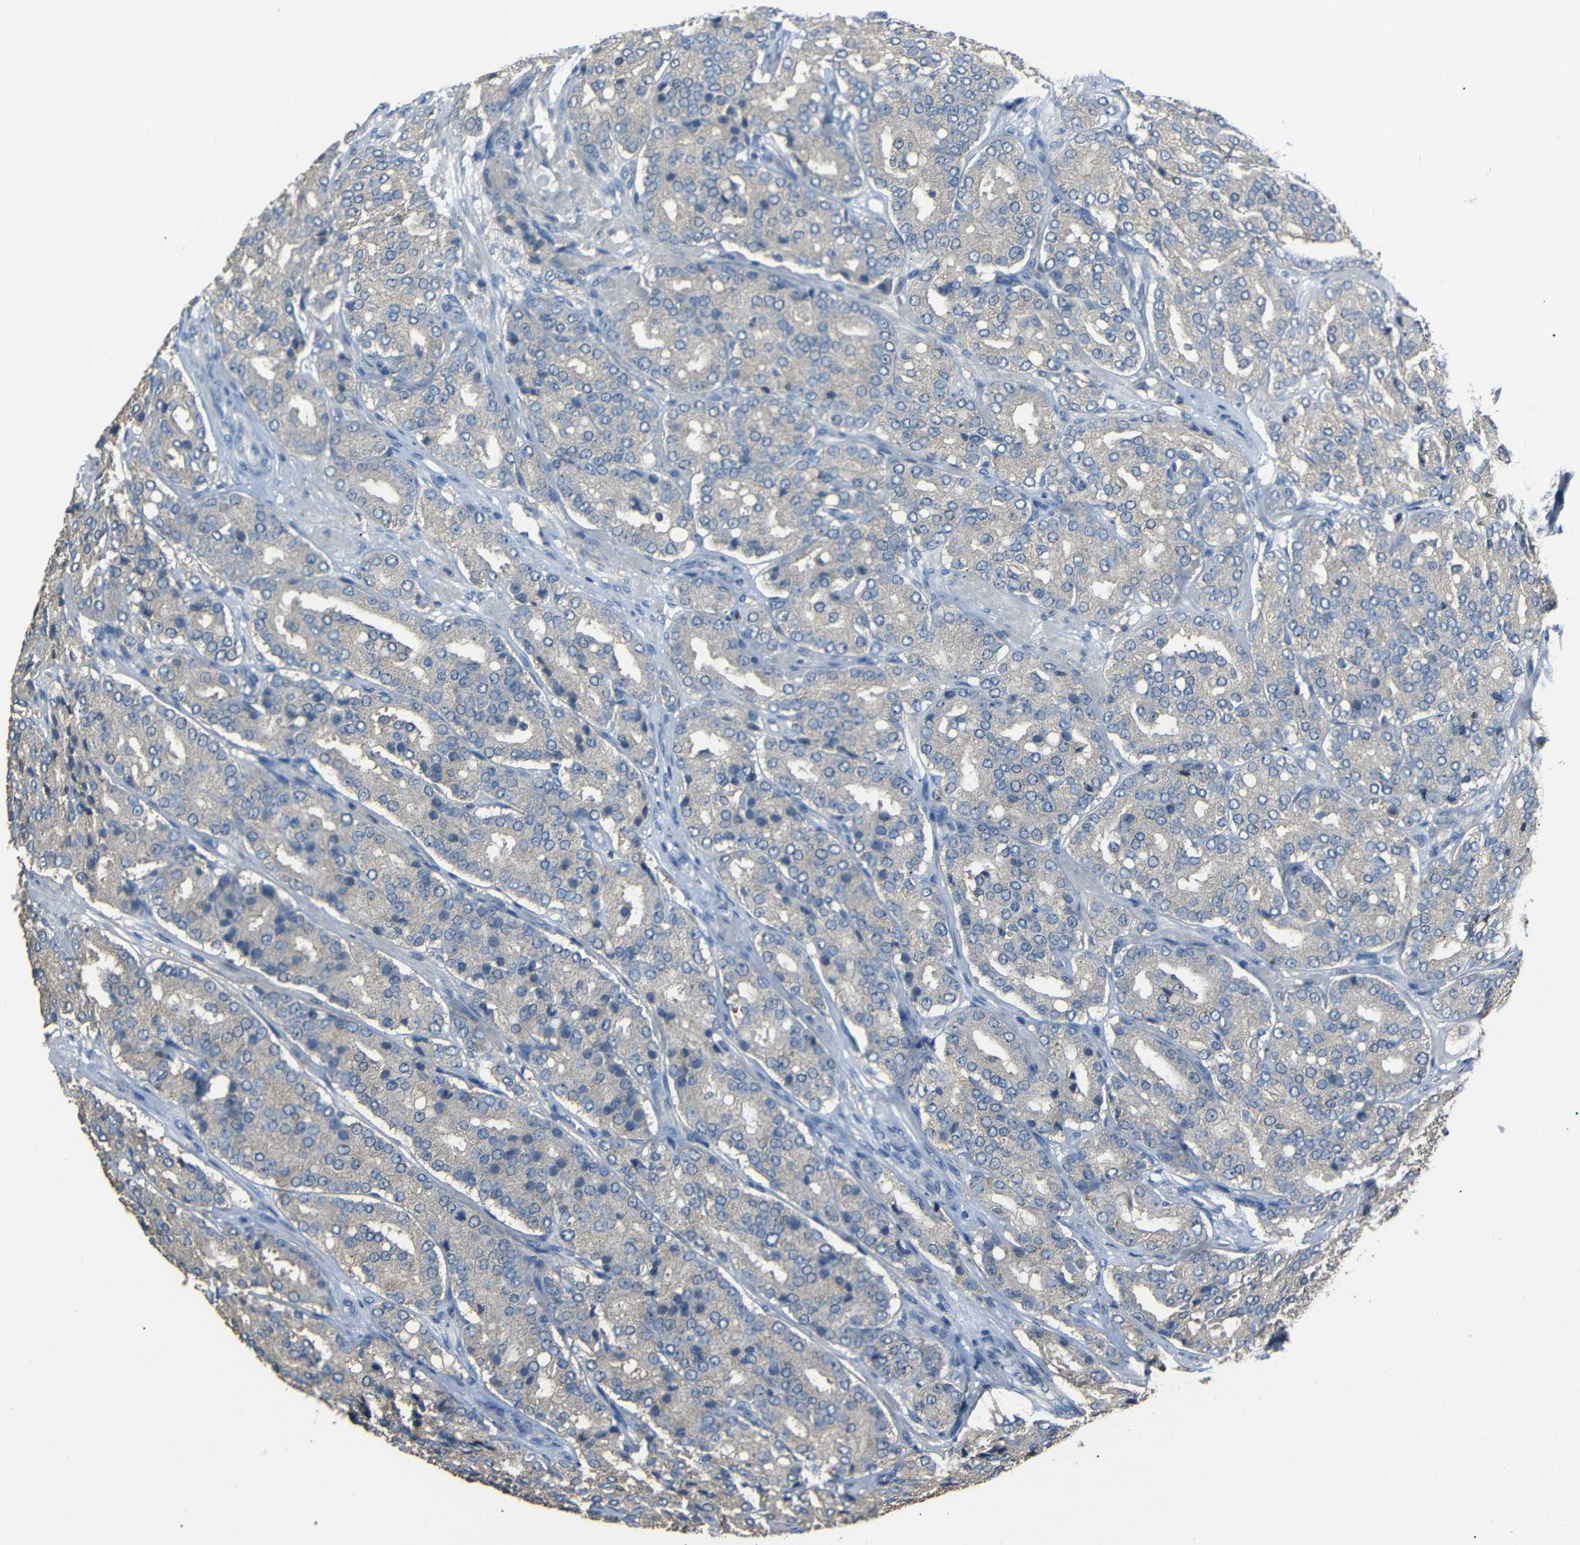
{"staining": {"intensity": "weak", "quantity": "25%-75%", "location": "cytoplasmic/membranous"}, "tissue": "prostate cancer", "cell_type": "Tumor cells", "image_type": "cancer", "snomed": [{"axis": "morphology", "description": "Adenocarcinoma, High grade"}, {"axis": "topography", "description": "Prostate"}], "caption": "Immunohistochemistry histopathology image of human prostate cancer (high-grade adenocarcinoma) stained for a protein (brown), which demonstrates low levels of weak cytoplasmic/membranous positivity in about 25%-75% of tumor cells.", "gene": "C6orf89", "patient": {"sex": "male", "age": 65}}